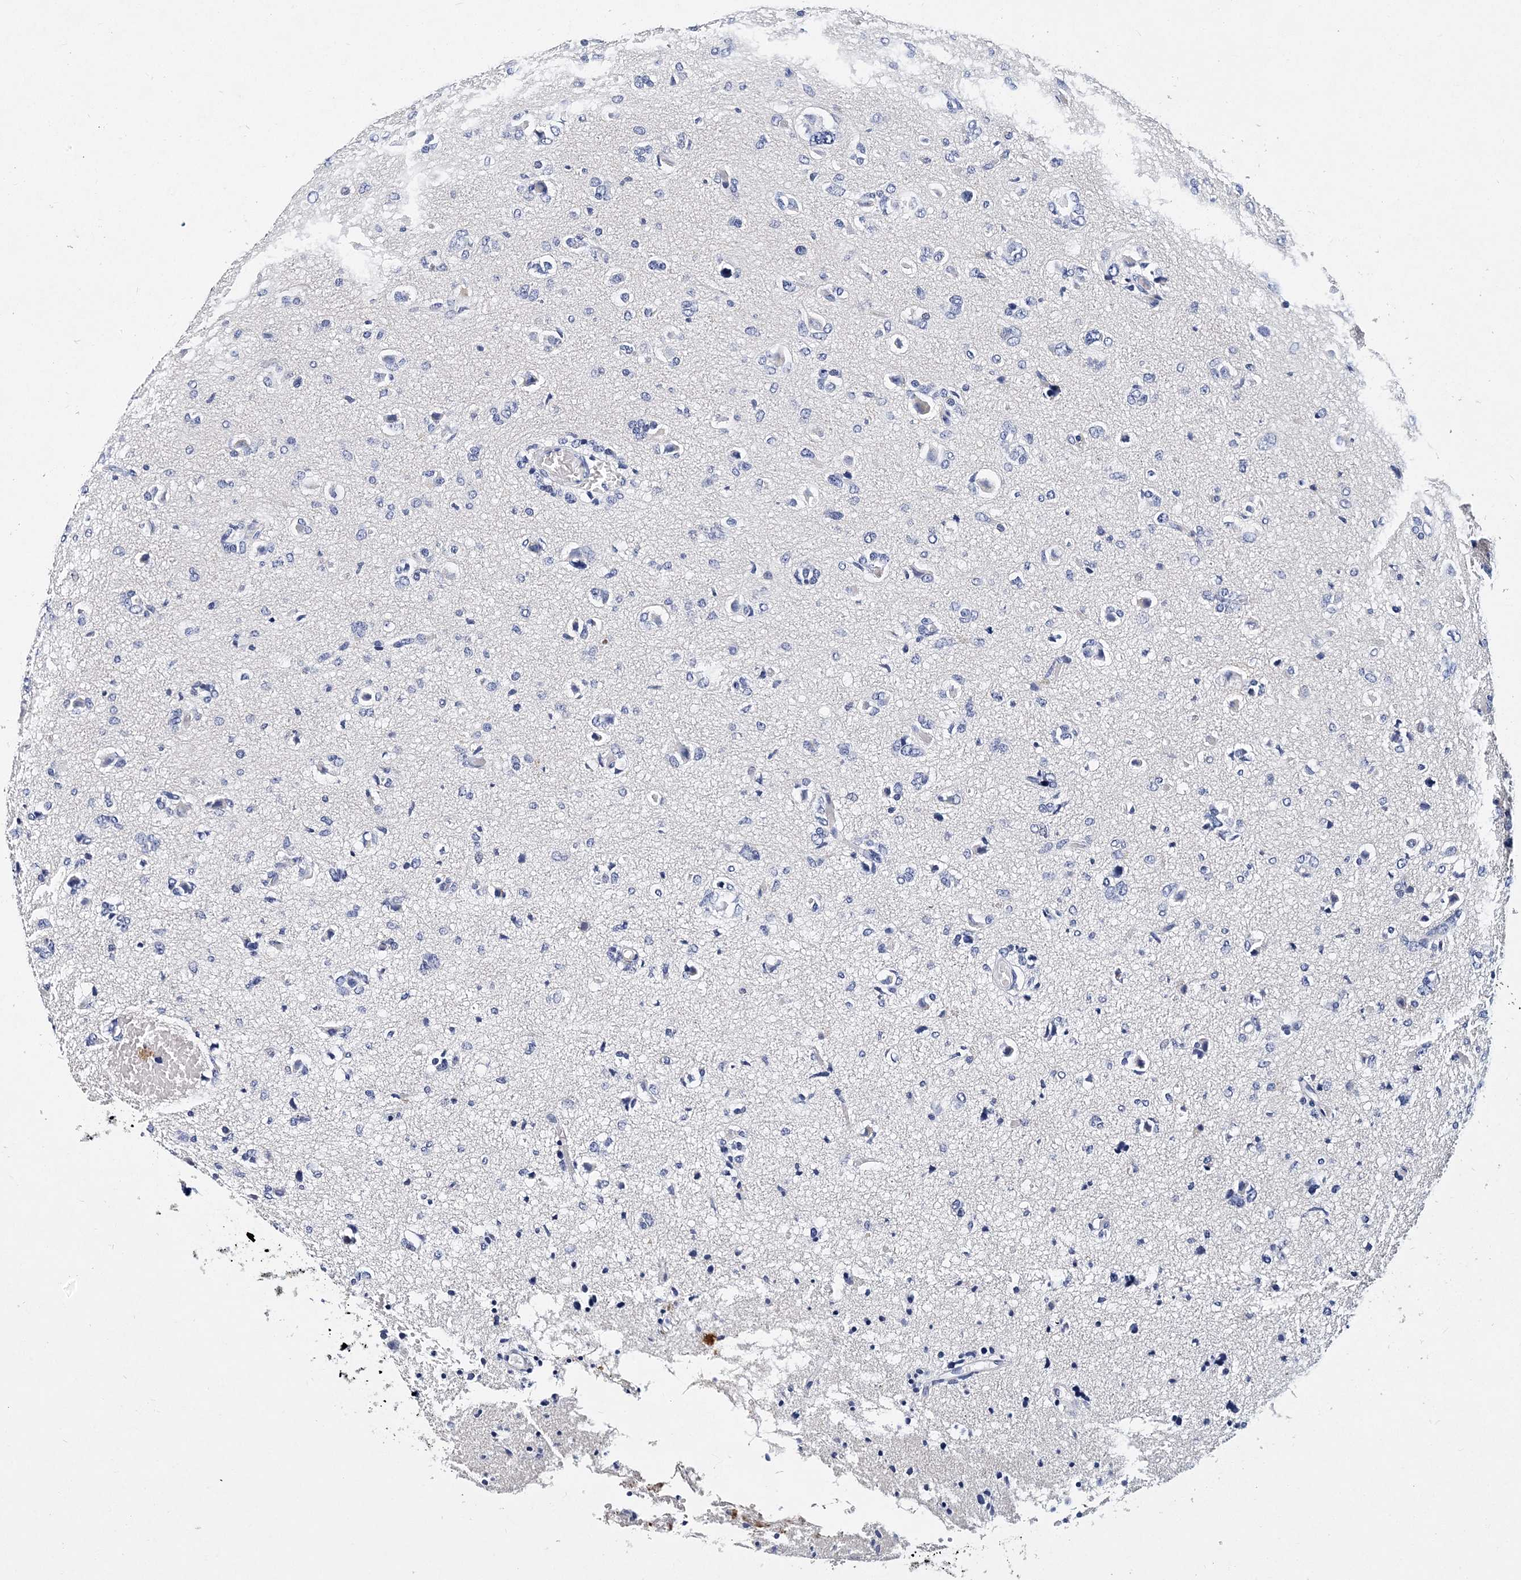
{"staining": {"intensity": "negative", "quantity": "none", "location": "none"}, "tissue": "glioma", "cell_type": "Tumor cells", "image_type": "cancer", "snomed": [{"axis": "morphology", "description": "Glioma, malignant, High grade"}, {"axis": "topography", "description": "Brain"}], "caption": "The photomicrograph reveals no staining of tumor cells in high-grade glioma (malignant).", "gene": "ITGA2B", "patient": {"sex": "female", "age": 59}}